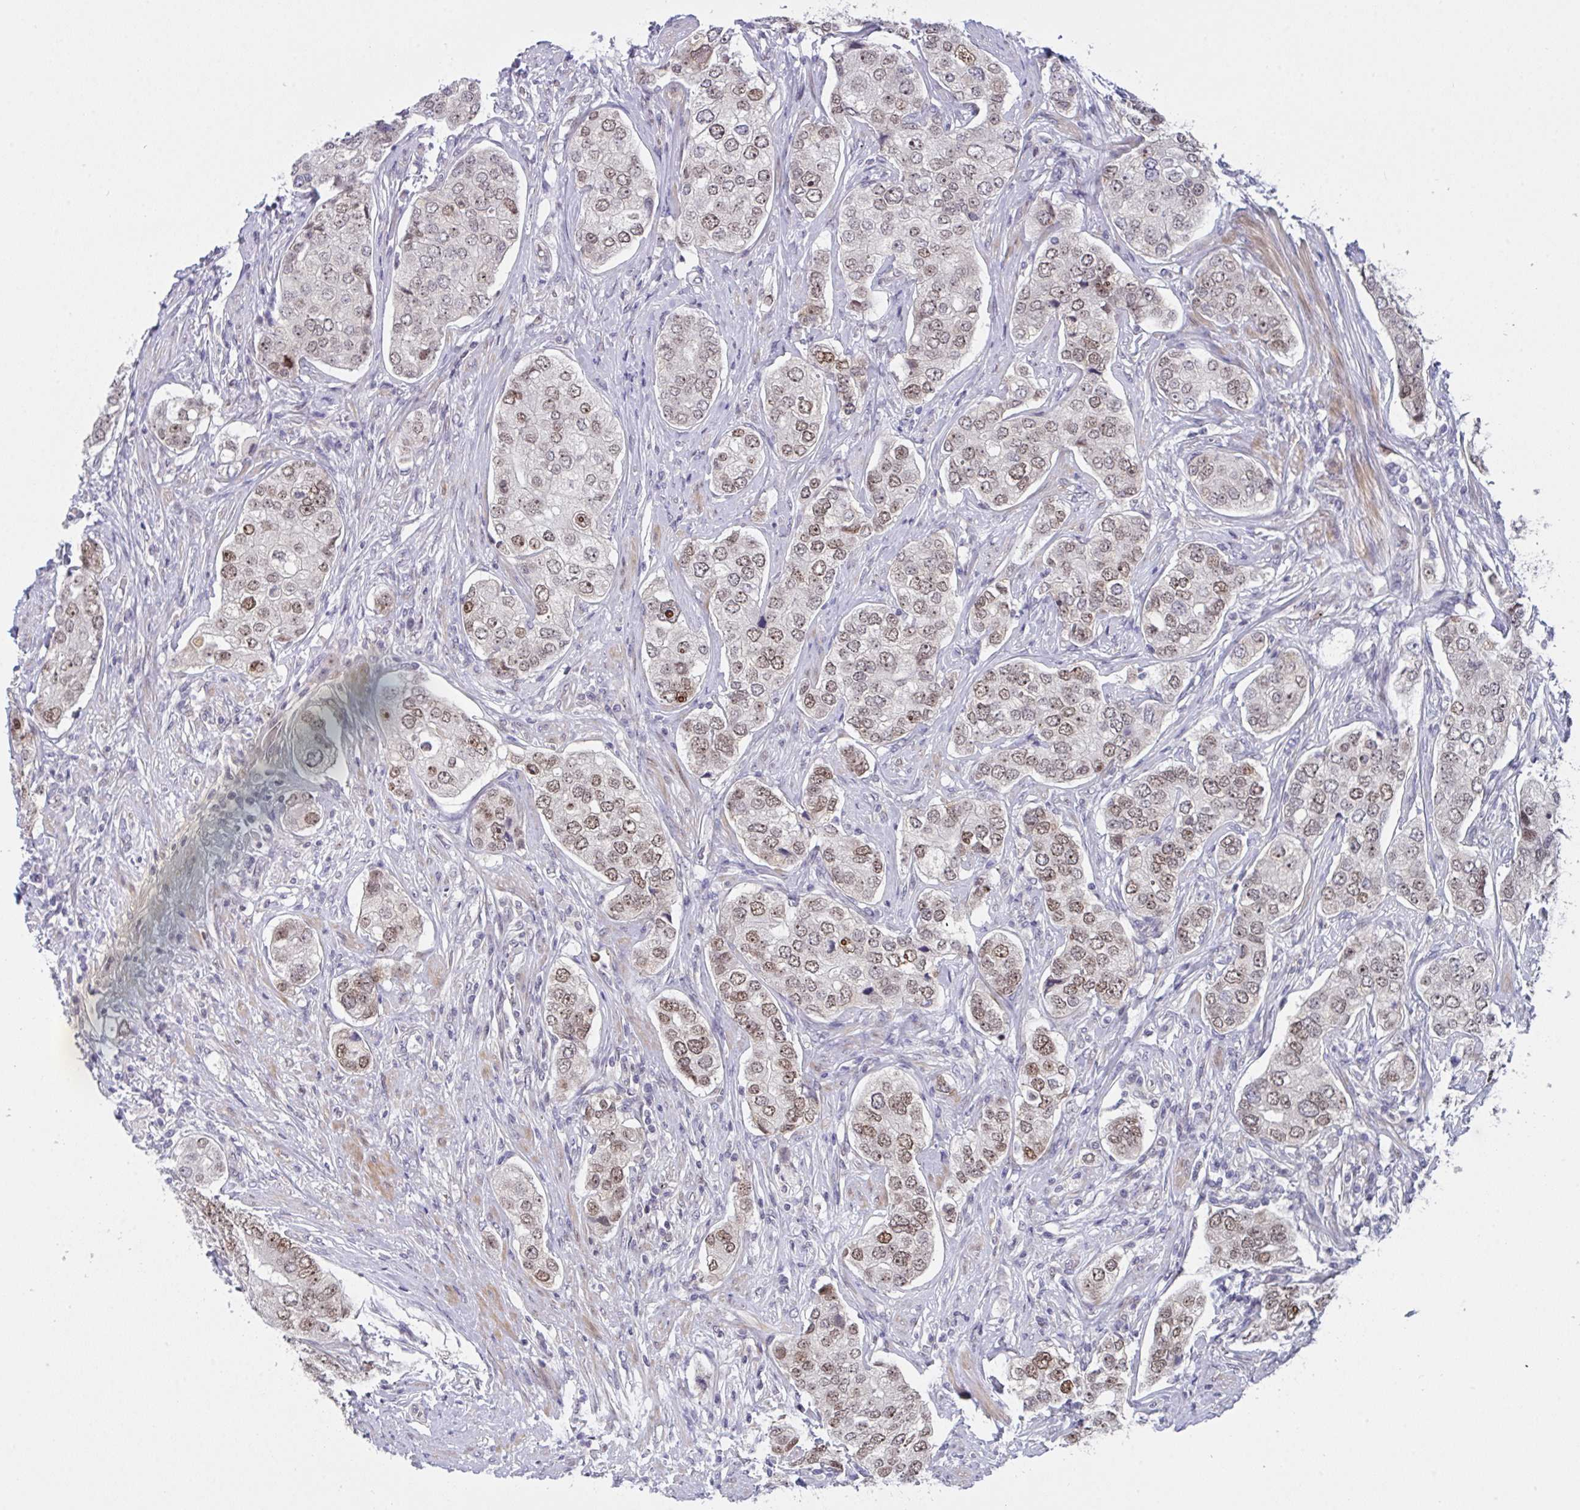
{"staining": {"intensity": "moderate", "quantity": ">75%", "location": "nuclear"}, "tissue": "prostate cancer", "cell_type": "Tumor cells", "image_type": "cancer", "snomed": [{"axis": "morphology", "description": "Adenocarcinoma, High grade"}, {"axis": "topography", "description": "Prostate"}], "caption": "DAB (3,3'-diaminobenzidine) immunohistochemical staining of human prostate cancer (adenocarcinoma (high-grade)) exhibits moderate nuclear protein positivity in approximately >75% of tumor cells.", "gene": "RBM18", "patient": {"sex": "male", "age": 60}}